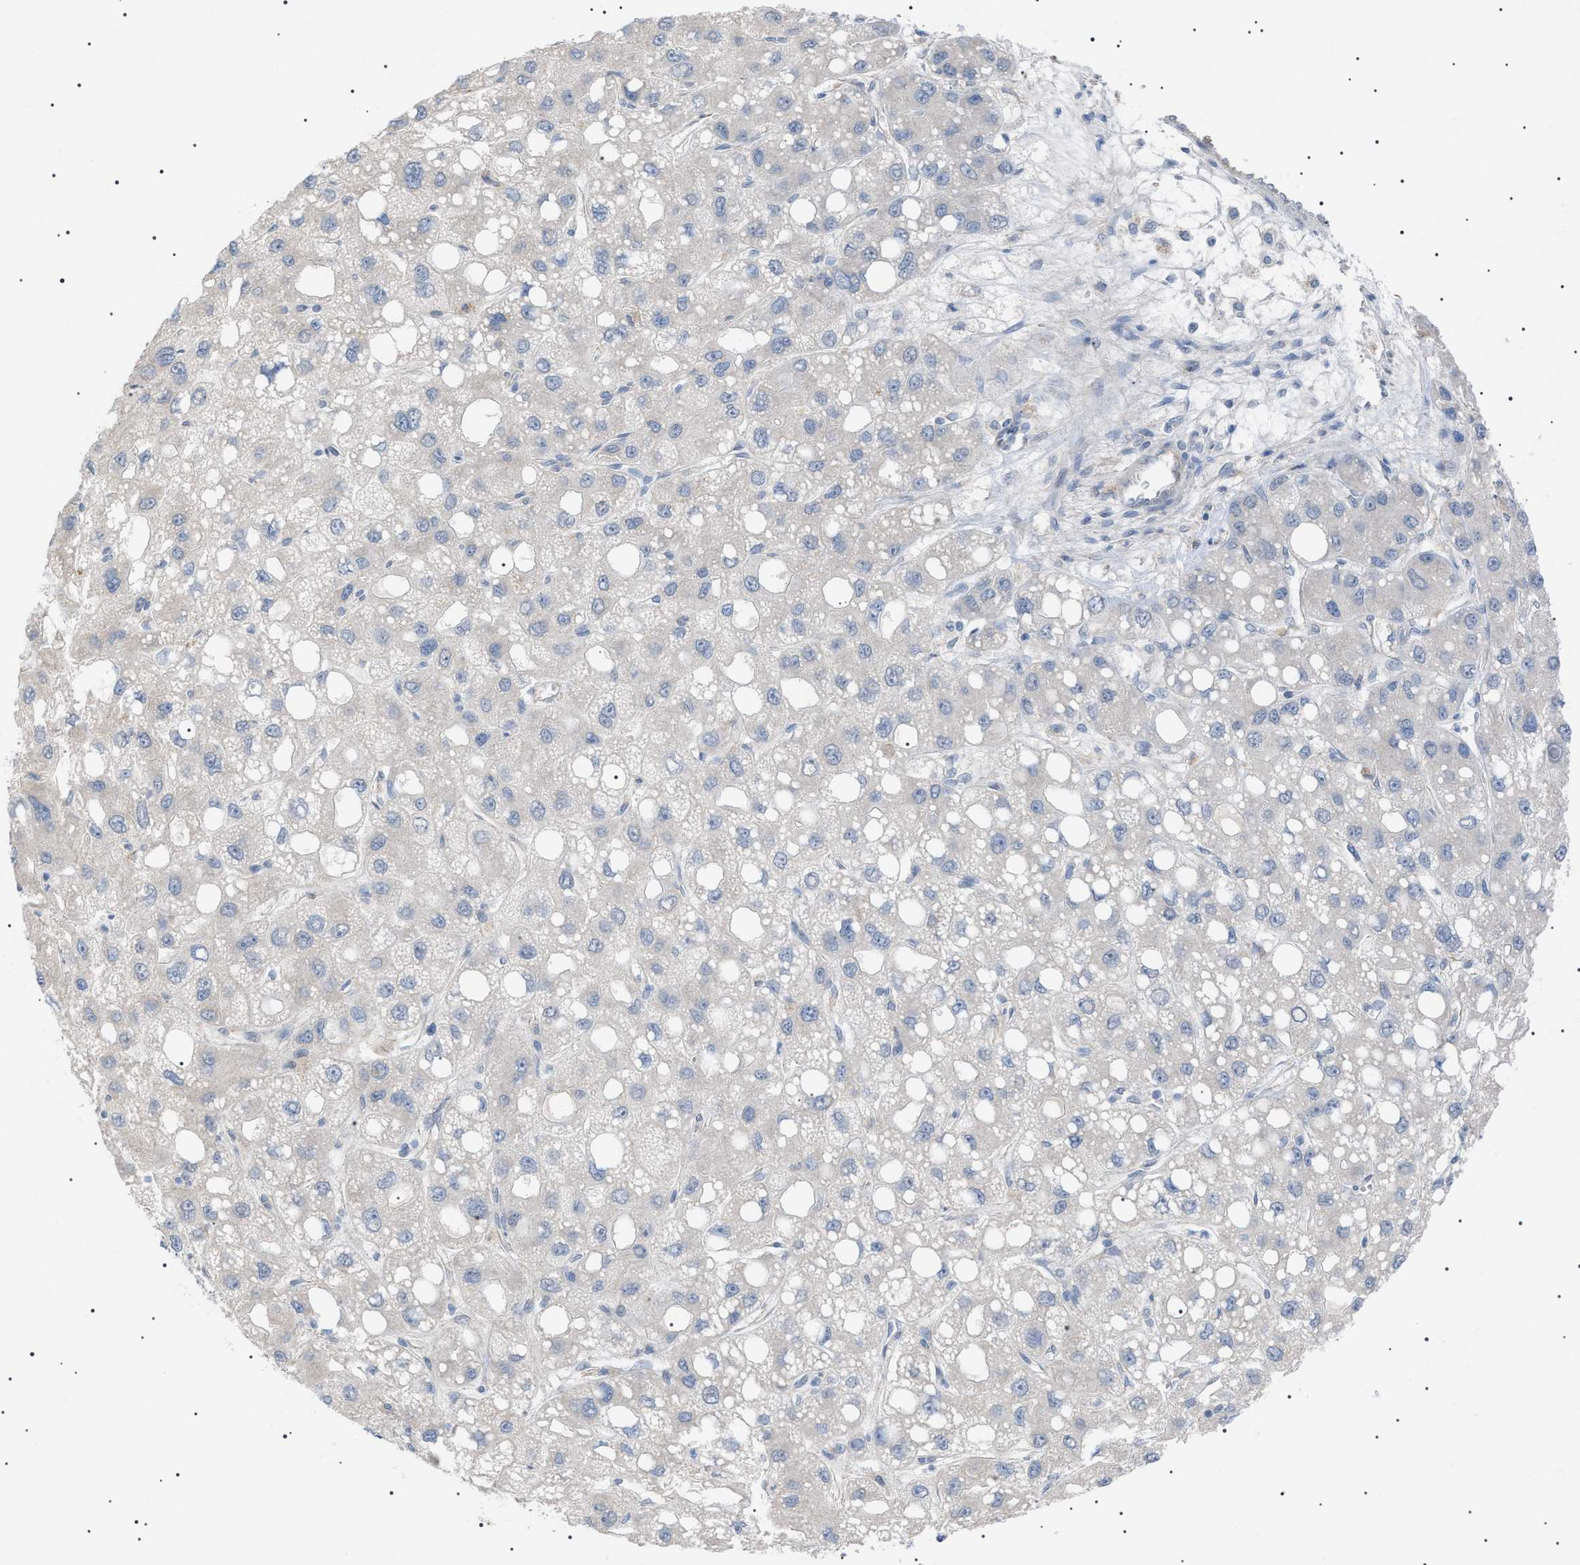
{"staining": {"intensity": "negative", "quantity": "none", "location": "none"}, "tissue": "liver cancer", "cell_type": "Tumor cells", "image_type": "cancer", "snomed": [{"axis": "morphology", "description": "Carcinoma, Hepatocellular, NOS"}, {"axis": "topography", "description": "Liver"}], "caption": "Immunohistochemical staining of human liver cancer displays no significant positivity in tumor cells. (Immunohistochemistry (ihc), brightfield microscopy, high magnification).", "gene": "ADAMTS1", "patient": {"sex": "male", "age": 55}}